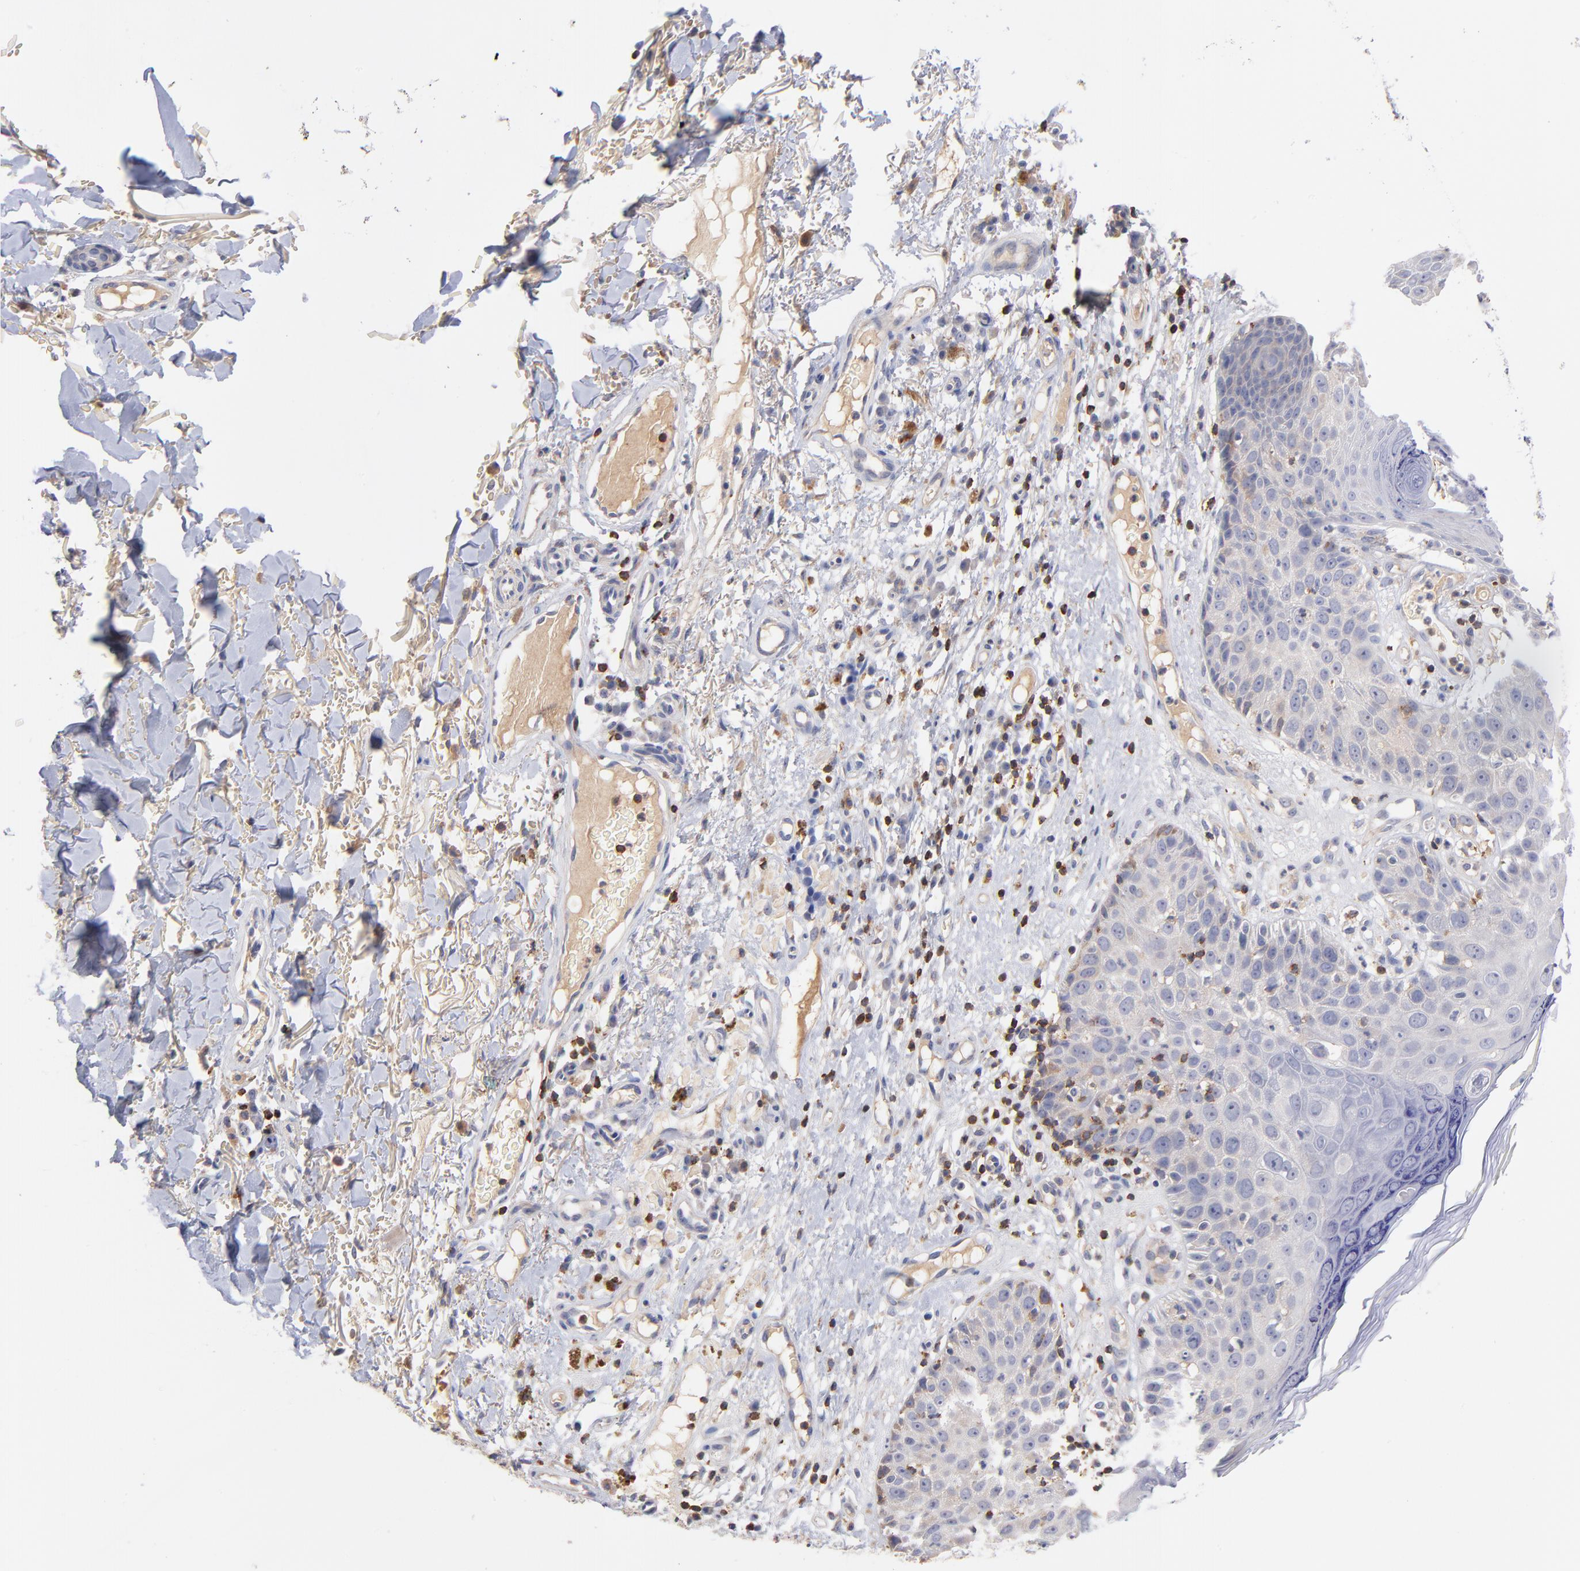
{"staining": {"intensity": "weak", "quantity": "<25%", "location": "cytoplasmic/membranous"}, "tissue": "skin cancer", "cell_type": "Tumor cells", "image_type": "cancer", "snomed": [{"axis": "morphology", "description": "Squamous cell carcinoma, NOS"}, {"axis": "topography", "description": "Skin"}], "caption": "A photomicrograph of human skin cancer (squamous cell carcinoma) is negative for staining in tumor cells.", "gene": "KREMEN2", "patient": {"sex": "male", "age": 87}}